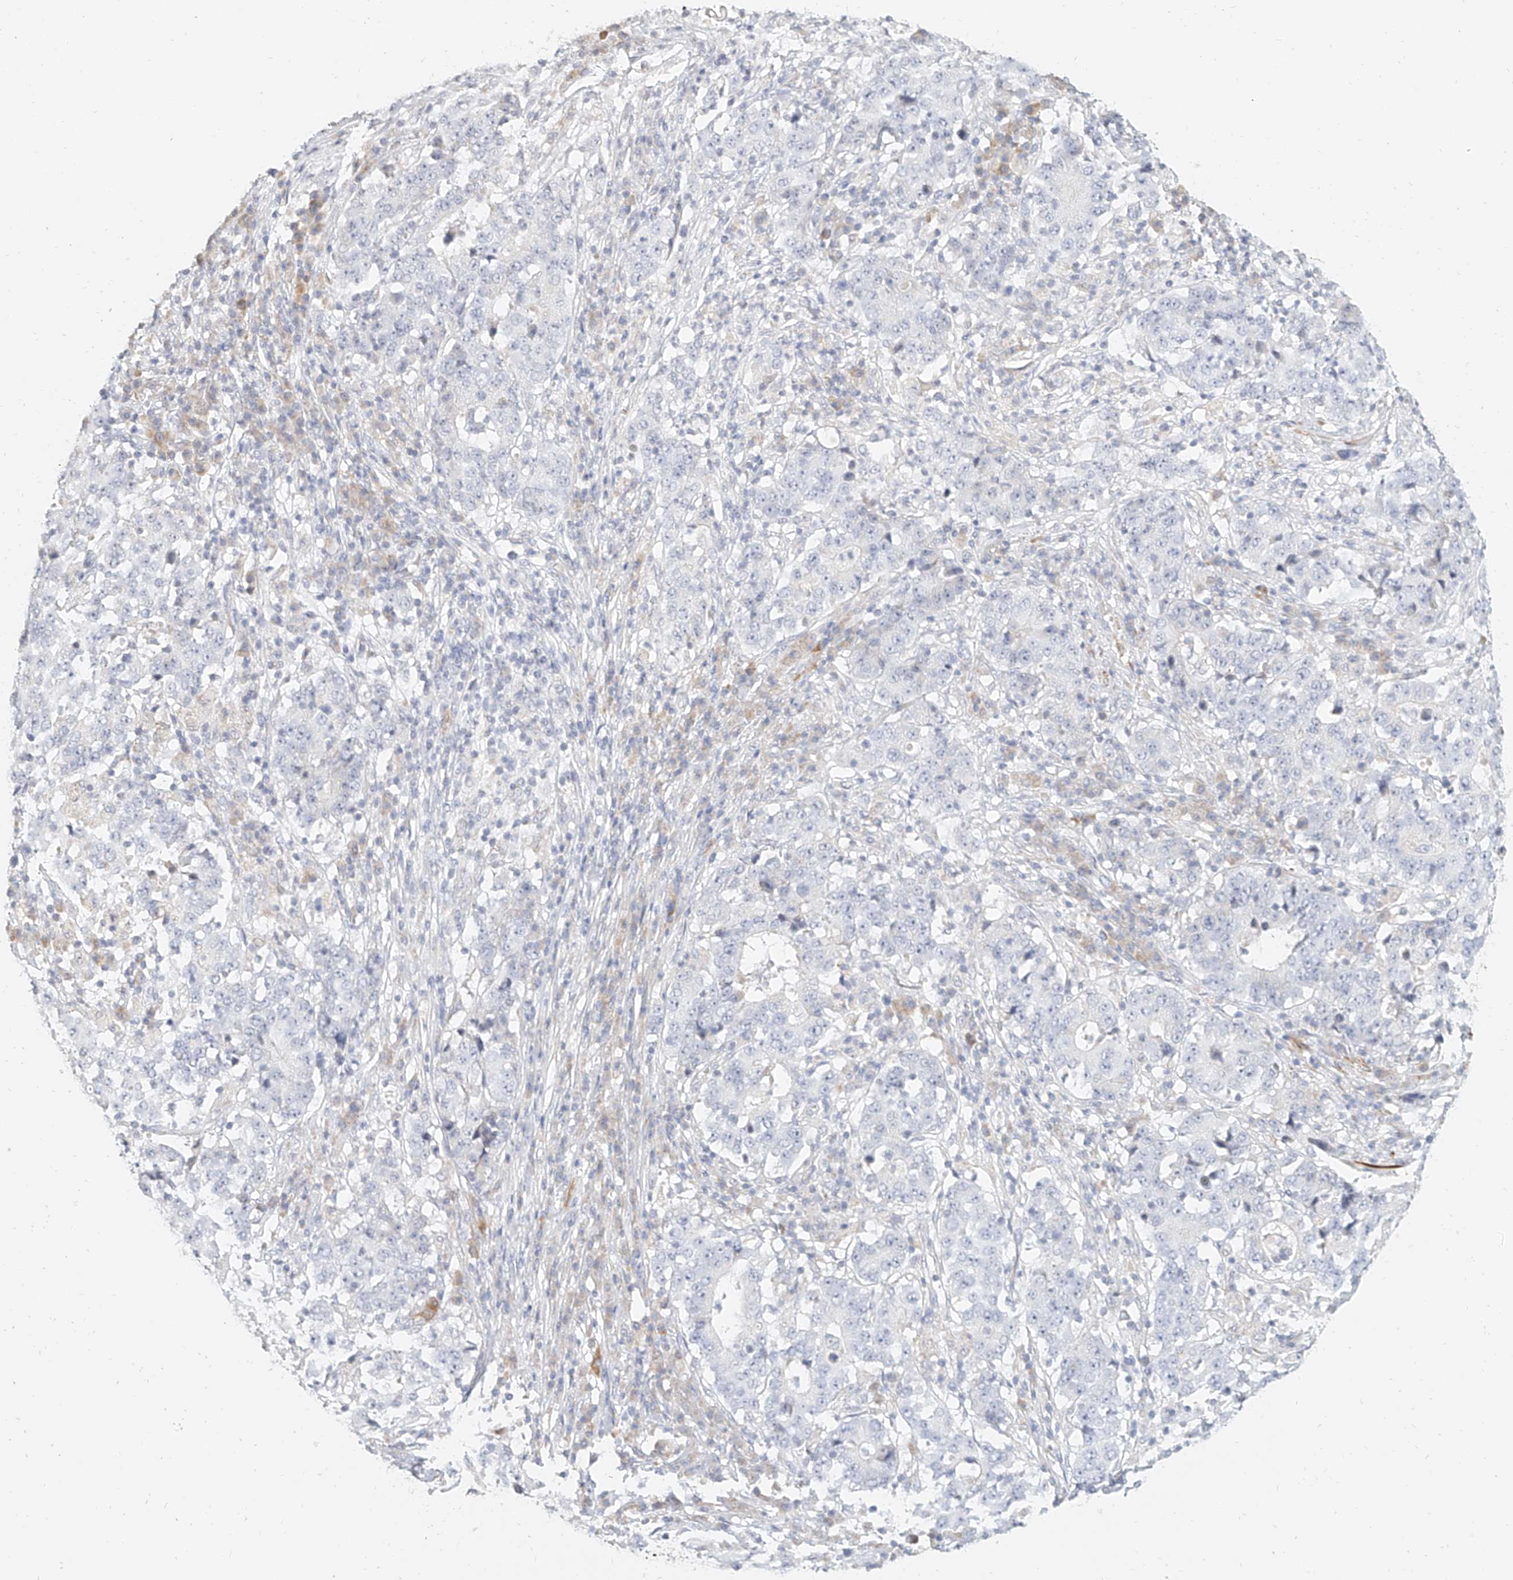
{"staining": {"intensity": "negative", "quantity": "none", "location": "none"}, "tissue": "stomach cancer", "cell_type": "Tumor cells", "image_type": "cancer", "snomed": [{"axis": "morphology", "description": "Adenocarcinoma, NOS"}, {"axis": "topography", "description": "Stomach"}], "caption": "Immunohistochemistry histopathology image of human adenocarcinoma (stomach) stained for a protein (brown), which exhibits no staining in tumor cells.", "gene": "CXorf58", "patient": {"sex": "male", "age": 59}}